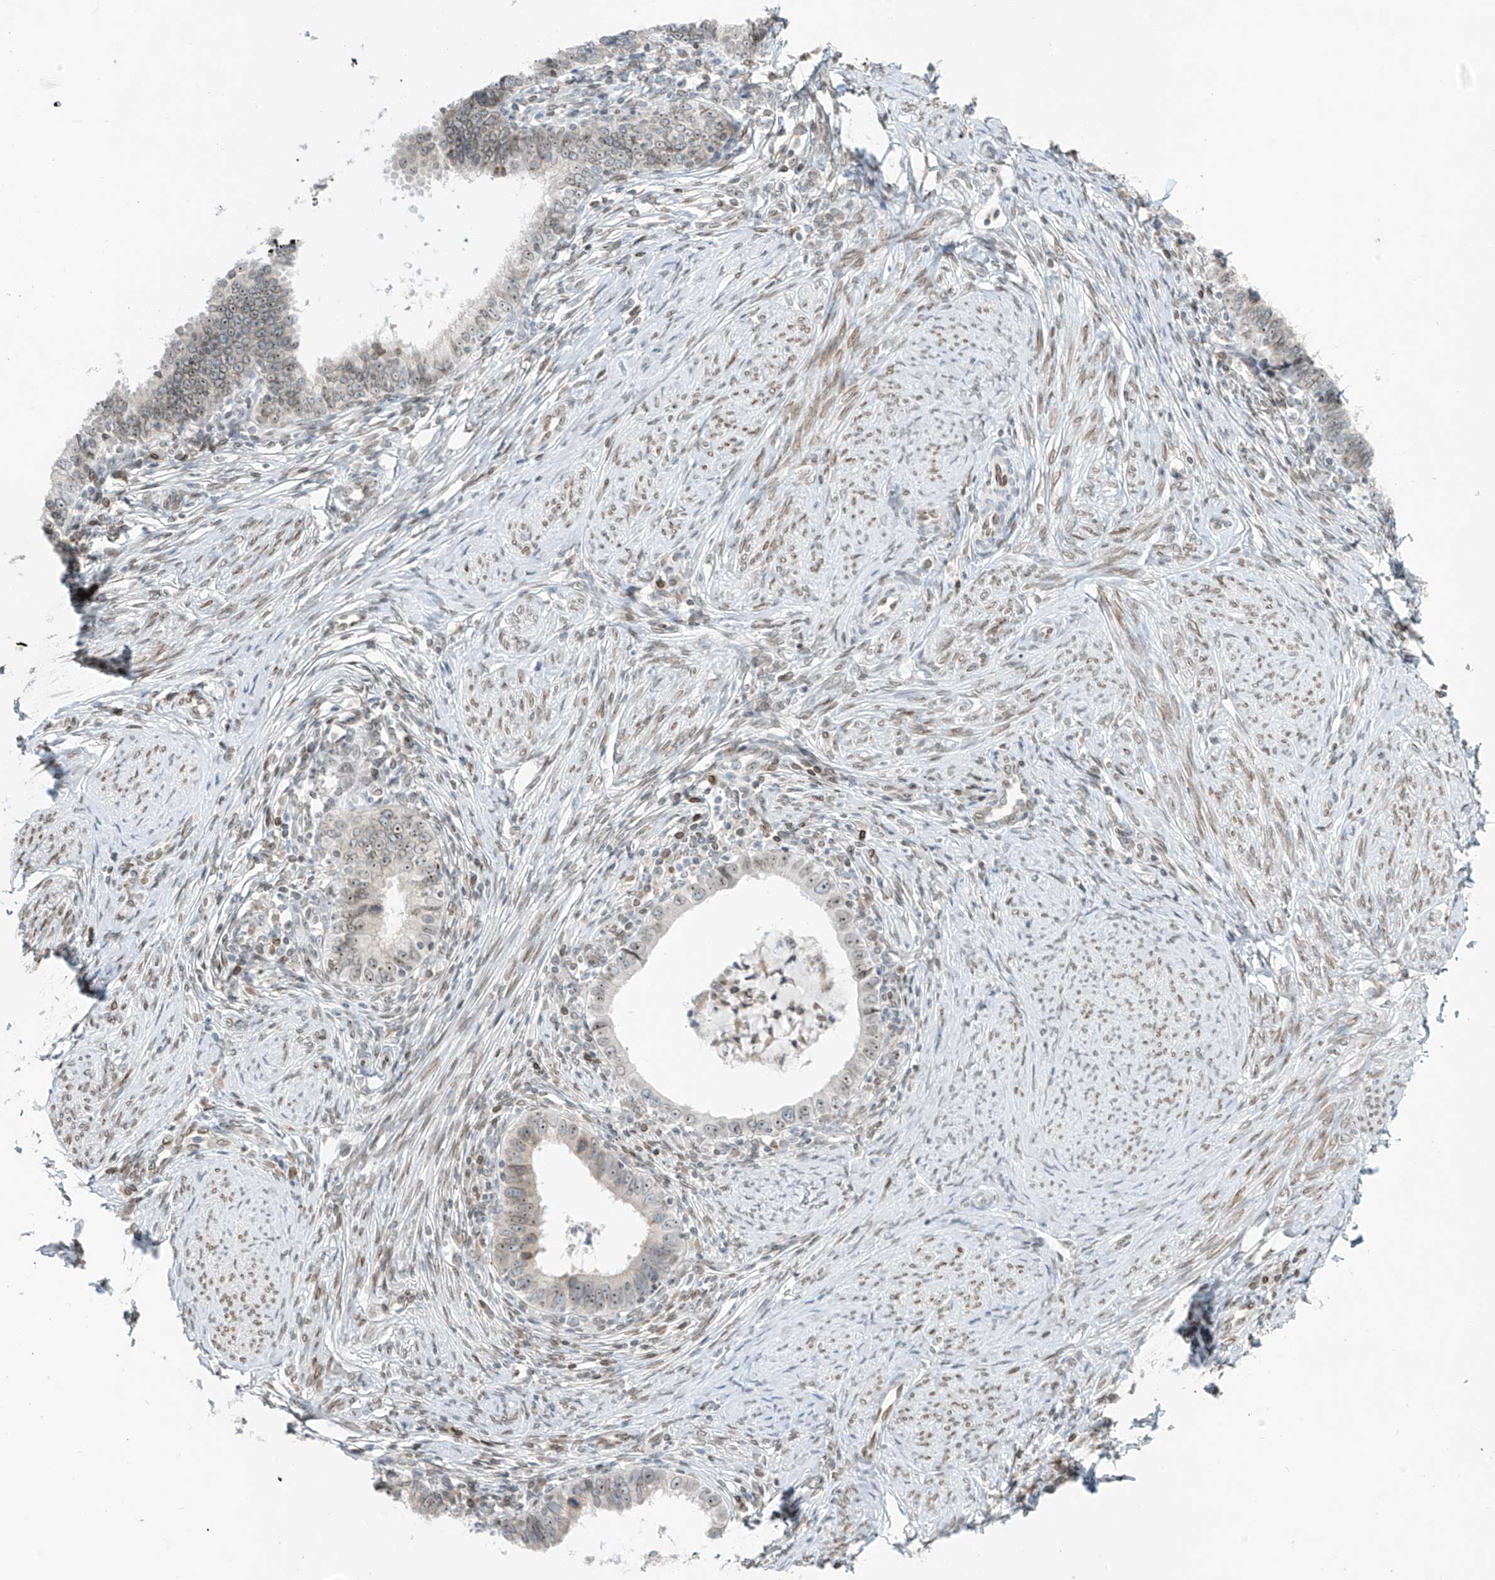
{"staining": {"intensity": "moderate", "quantity": "25%-75%", "location": "nuclear"}, "tissue": "cervical cancer", "cell_type": "Tumor cells", "image_type": "cancer", "snomed": [{"axis": "morphology", "description": "Adenocarcinoma, NOS"}, {"axis": "topography", "description": "Cervix"}], "caption": "Cervical cancer (adenocarcinoma) stained for a protein demonstrates moderate nuclear positivity in tumor cells.", "gene": "SAMD15", "patient": {"sex": "female", "age": 36}}